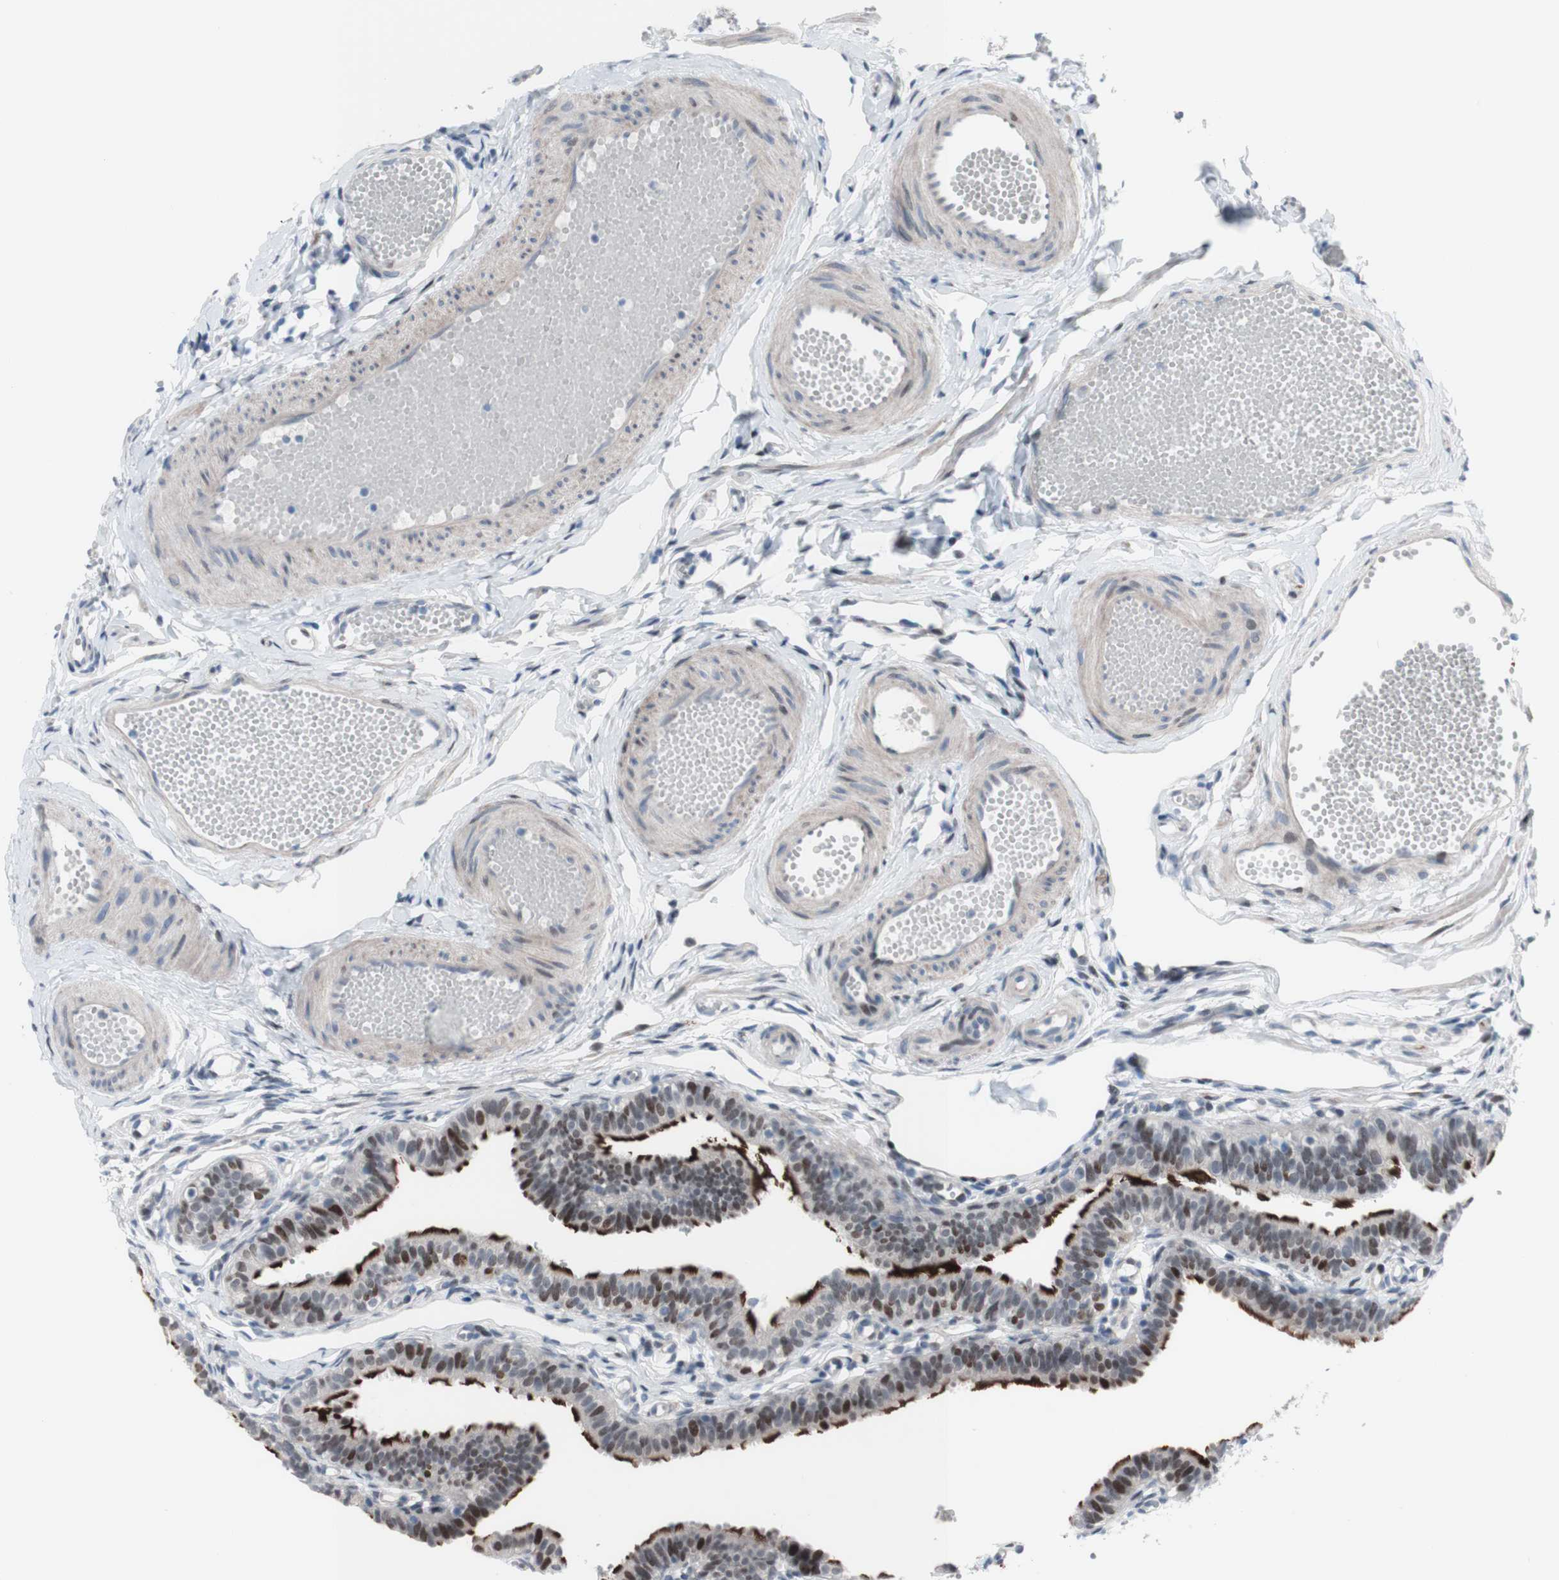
{"staining": {"intensity": "moderate", "quantity": "25%-75%", "location": "cytoplasmic/membranous,nuclear"}, "tissue": "fallopian tube", "cell_type": "Glandular cells", "image_type": "normal", "snomed": [{"axis": "morphology", "description": "Normal tissue, NOS"}, {"axis": "topography", "description": "Fallopian tube"}, {"axis": "topography", "description": "Placenta"}], "caption": "Immunohistochemical staining of benign human fallopian tube exhibits 25%-75% levels of moderate cytoplasmic/membranous,nuclear protein positivity in approximately 25%-75% of glandular cells. The staining is performed using DAB brown chromogen to label protein expression. The nuclei are counter-stained blue using hematoxylin.", "gene": "PHTF2", "patient": {"sex": "female", "age": 34}}